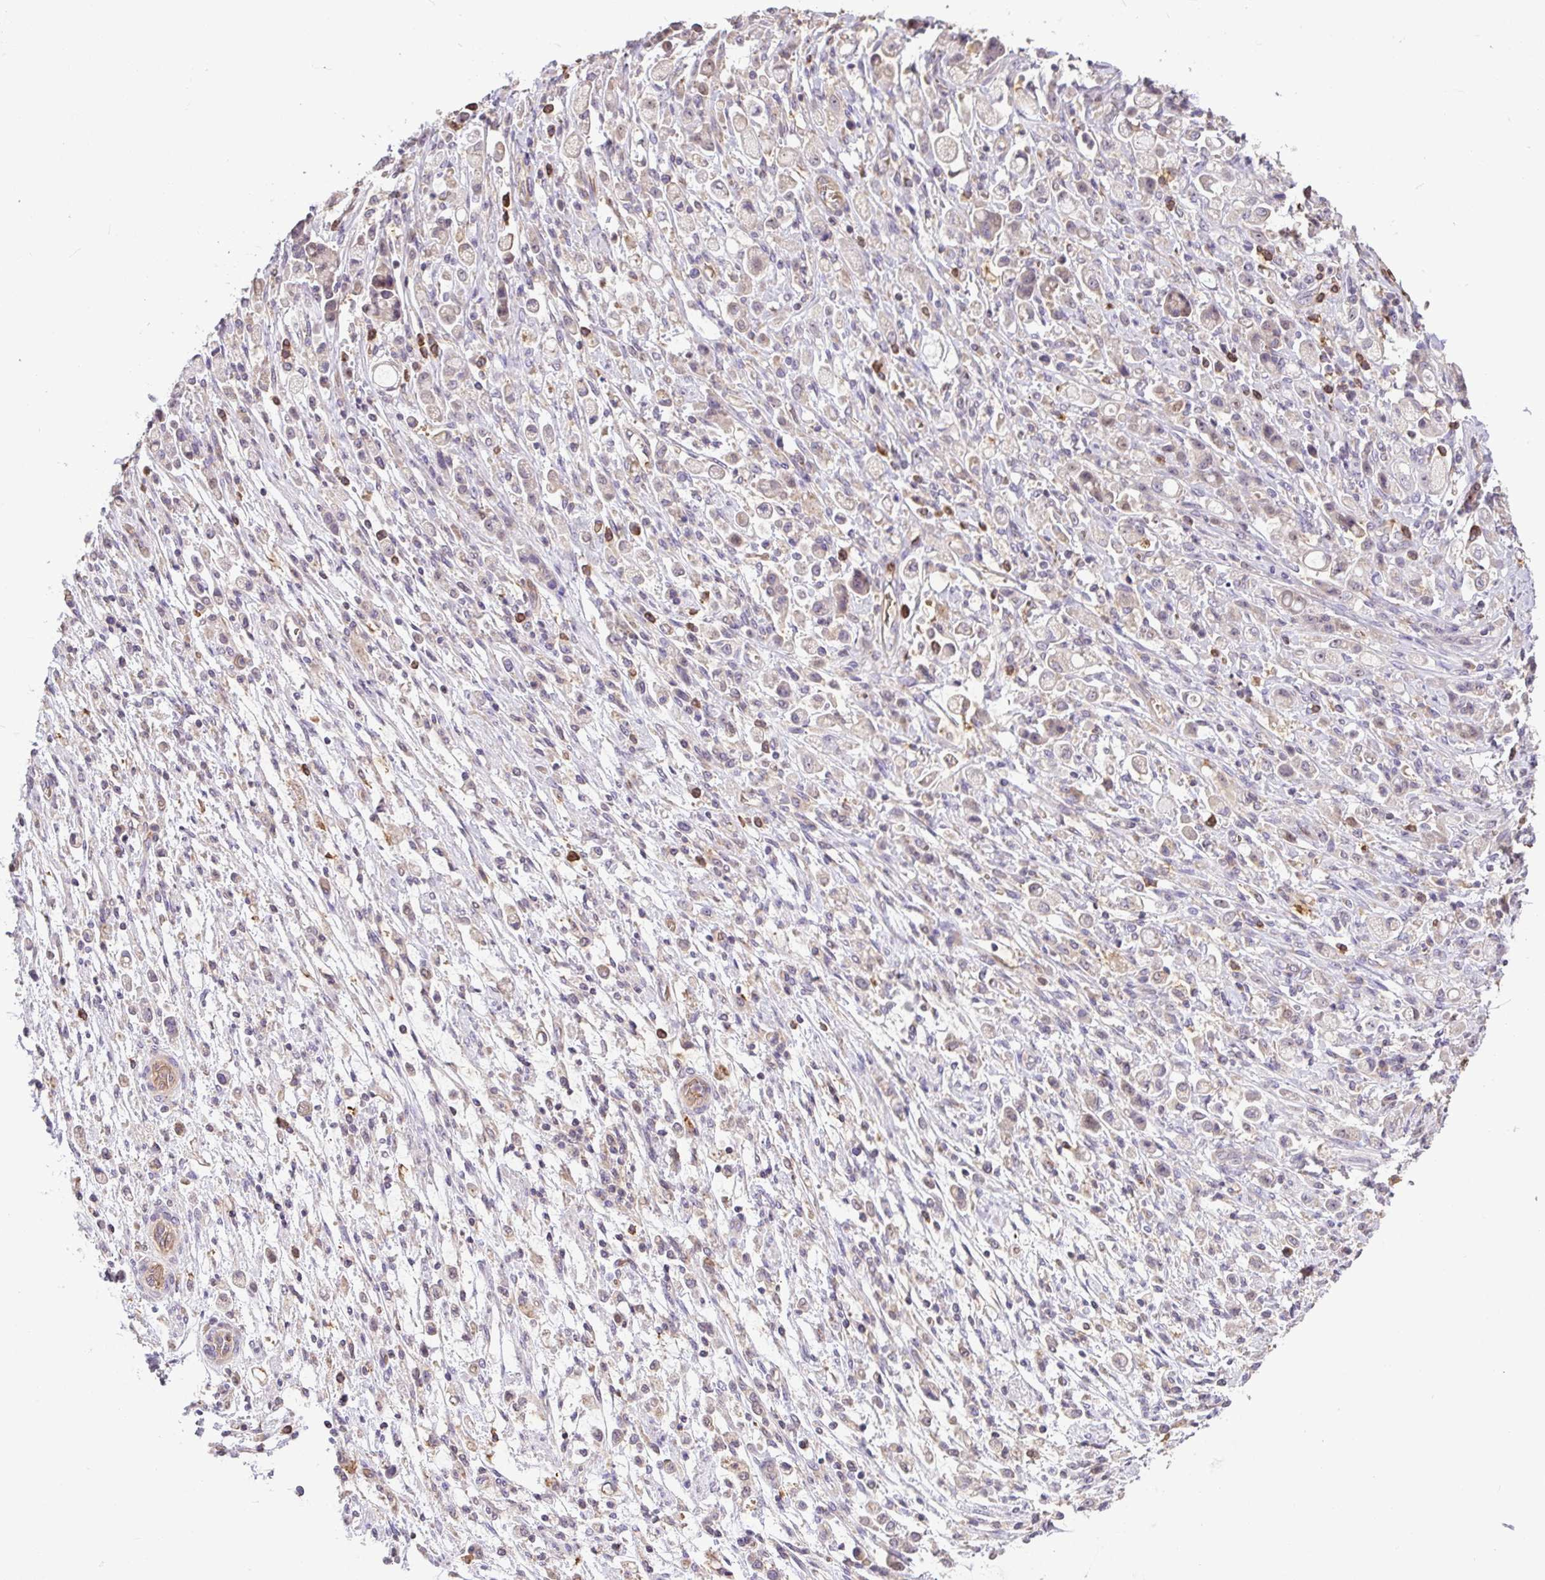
{"staining": {"intensity": "negative", "quantity": "none", "location": "none"}, "tissue": "stomach cancer", "cell_type": "Tumor cells", "image_type": "cancer", "snomed": [{"axis": "morphology", "description": "Adenocarcinoma, NOS"}, {"axis": "topography", "description": "Stomach"}], "caption": "Image shows no protein expression in tumor cells of adenocarcinoma (stomach) tissue.", "gene": "C1QTNF9B", "patient": {"sex": "female", "age": 60}}